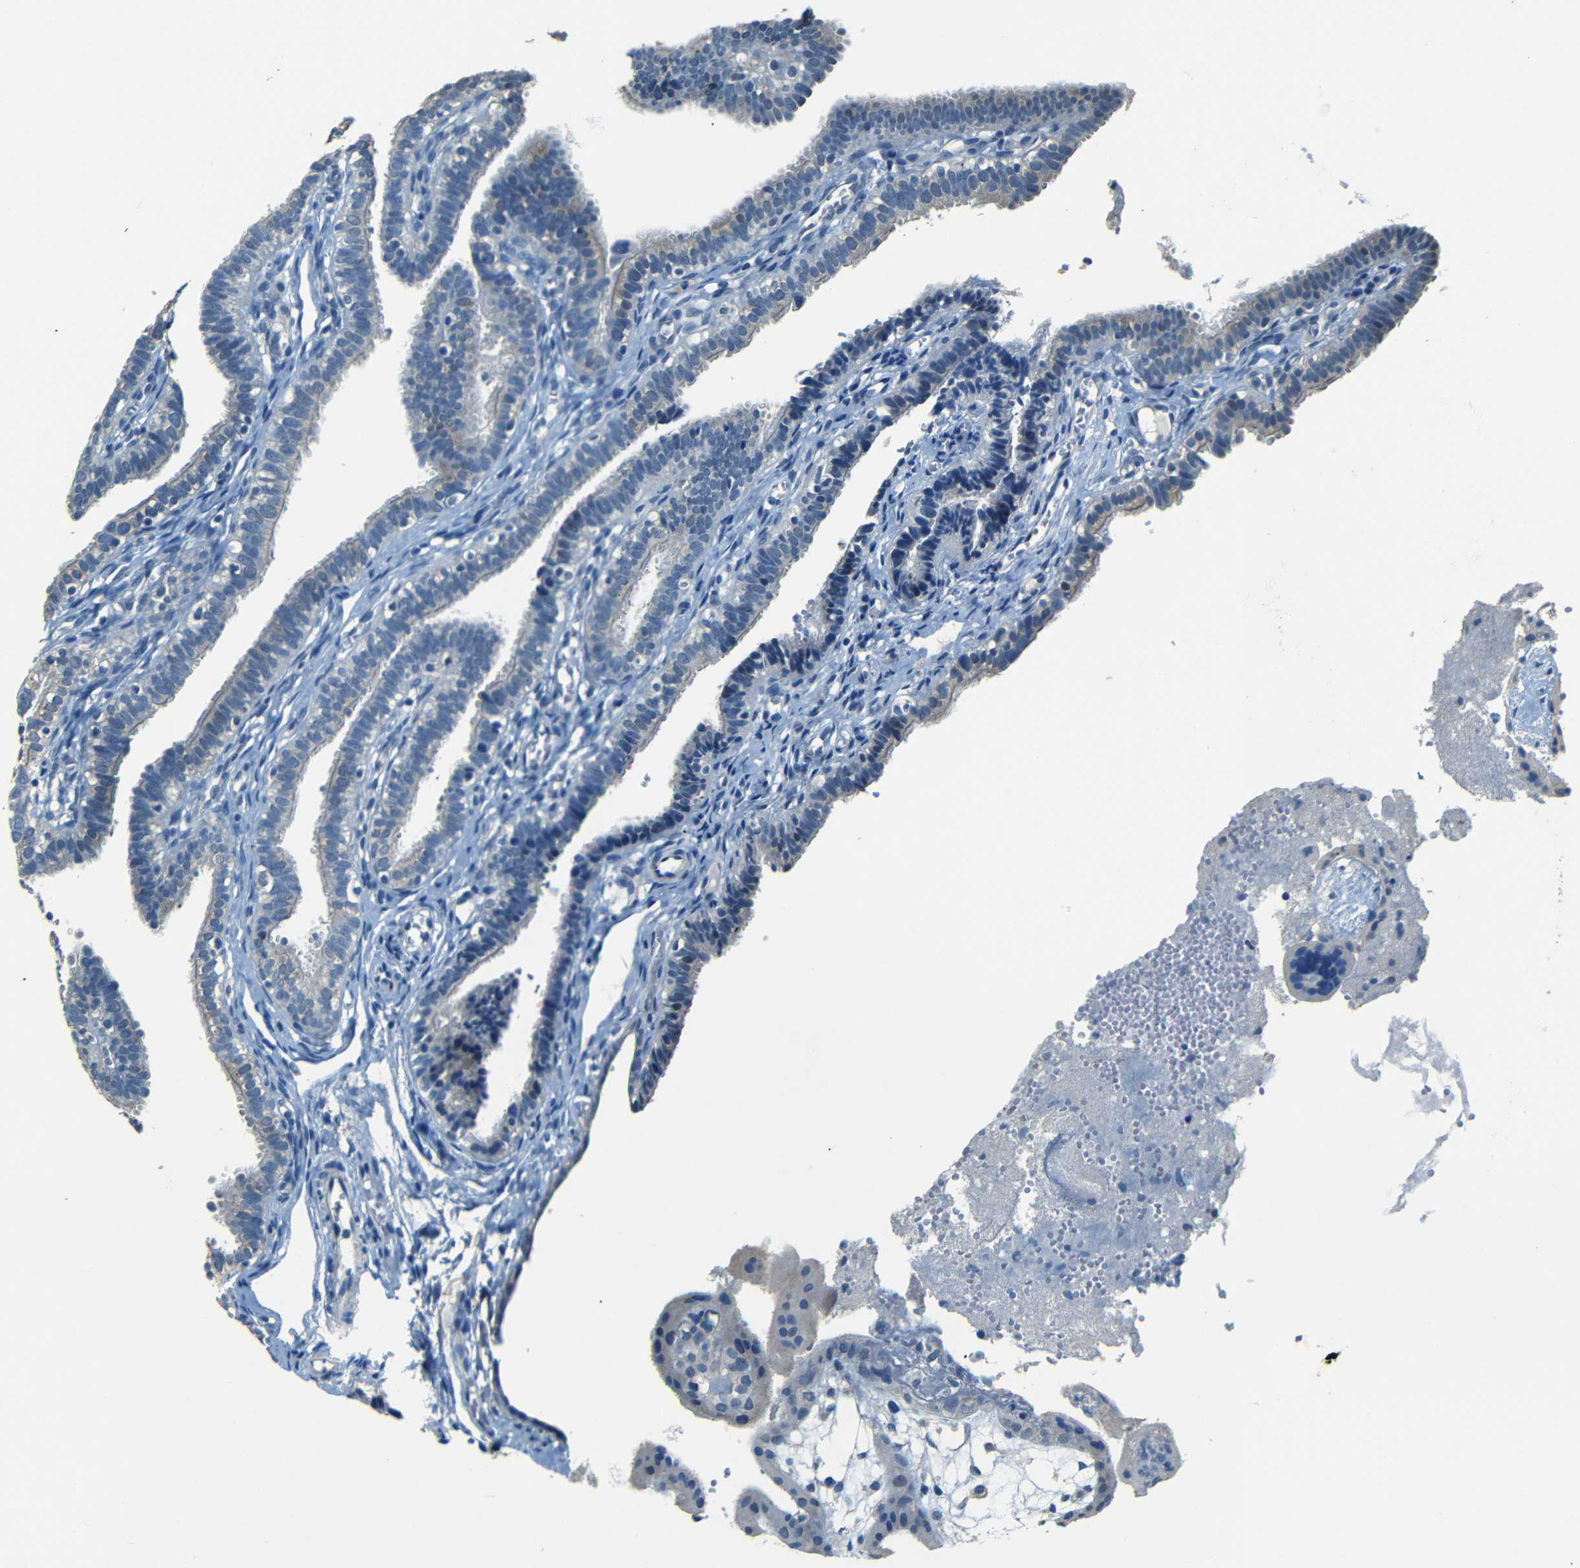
{"staining": {"intensity": "negative", "quantity": "none", "location": "none"}, "tissue": "fallopian tube", "cell_type": "Glandular cells", "image_type": "normal", "snomed": [{"axis": "morphology", "description": "Normal tissue, NOS"}, {"axis": "topography", "description": "Fallopian tube"}, {"axis": "topography", "description": "Placenta"}], "caption": "Human fallopian tube stained for a protein using immunohistochemistry demonstrates no positivity in glandular cells.", "gene": "ZMAT1", "patient": {"sex": "female", "age": 34}}